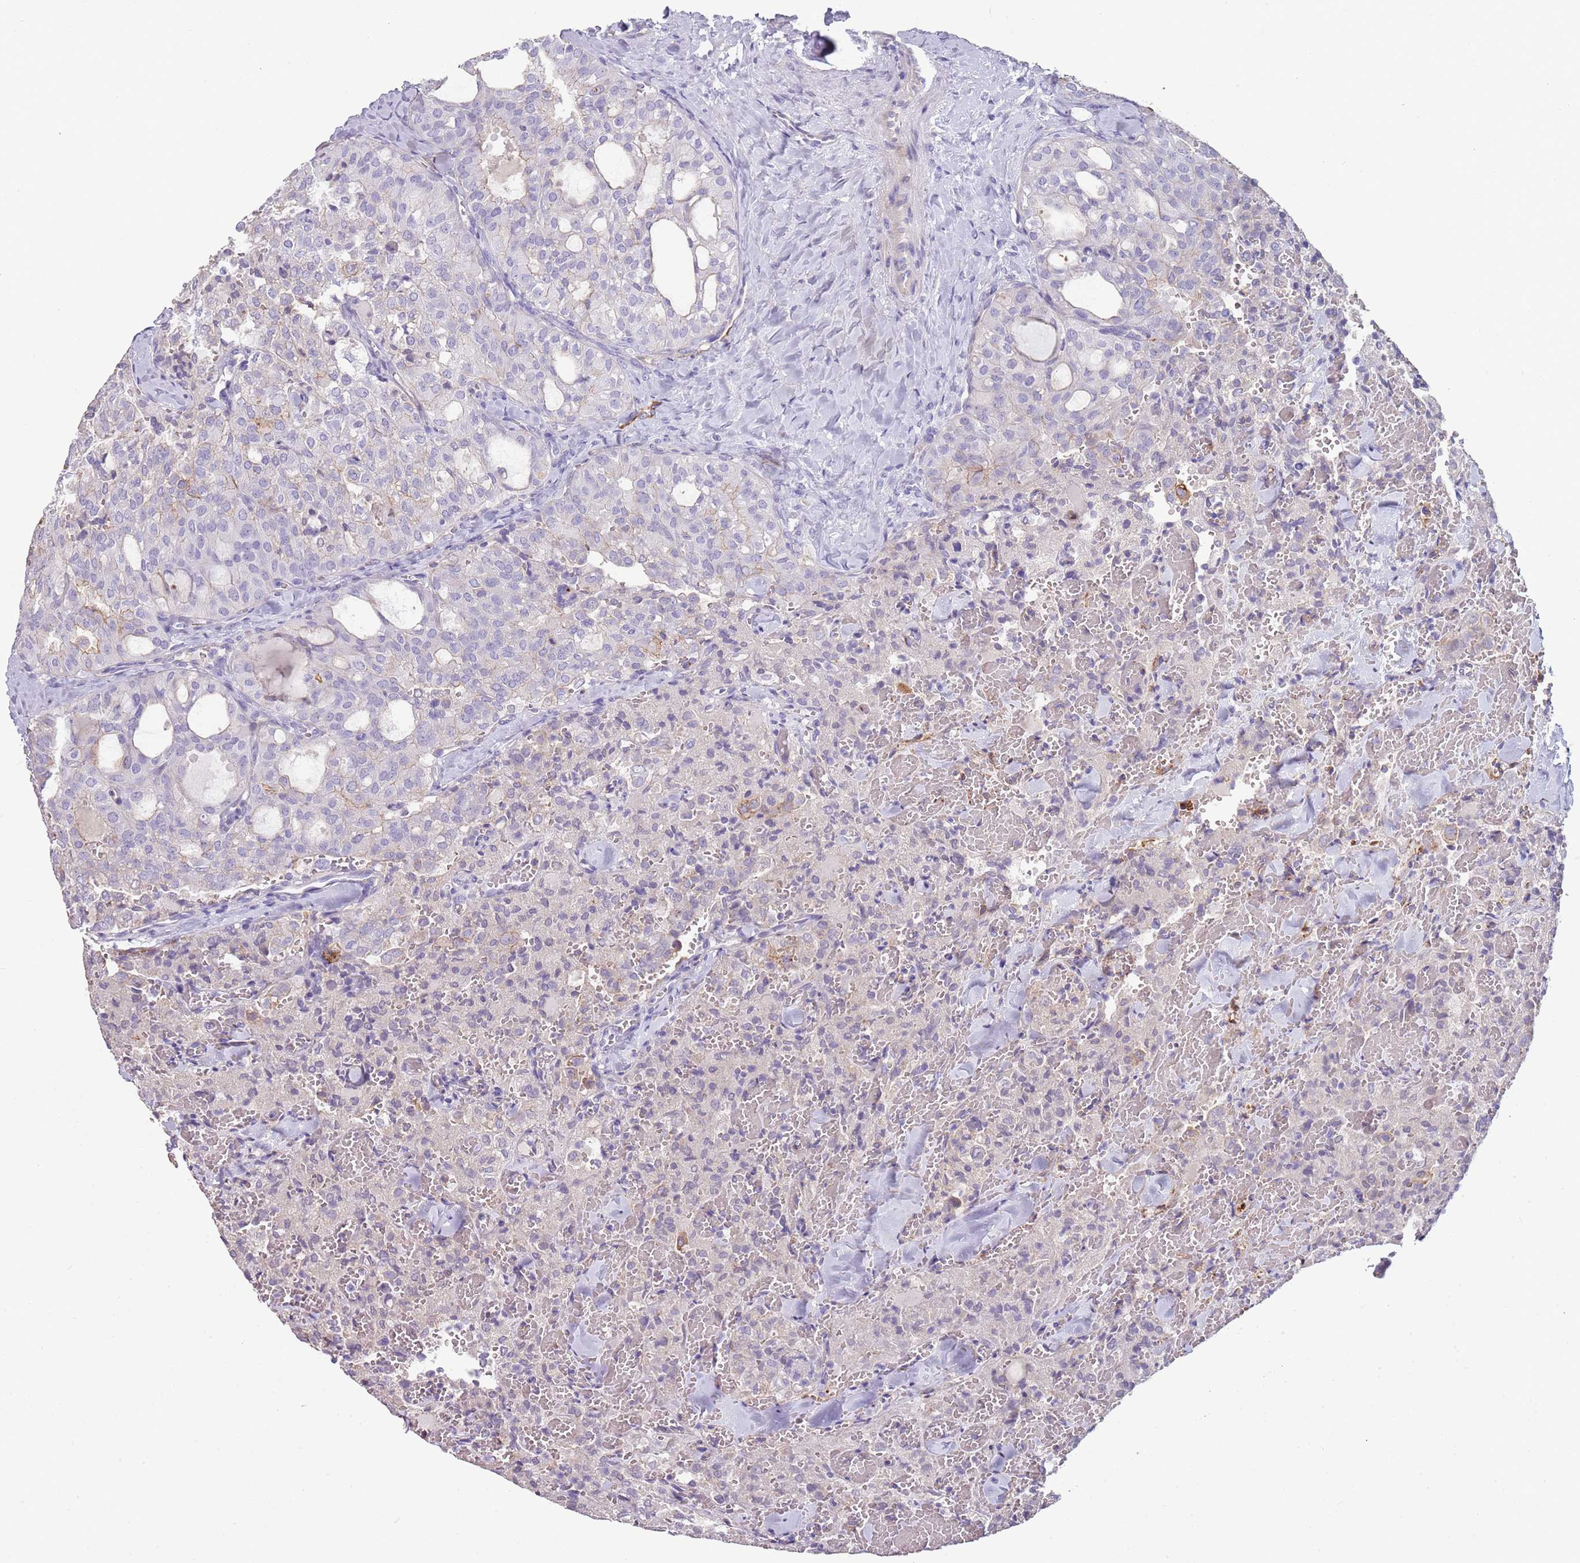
{"staining": {"intensity": "negative", "quantity": "none", "location": "none"}, "tissue": "thyroid cancer", "cell_type": "Tumor cells", "image_type": "cancer", "snomed": [{"axis": "morphology", "description": "Follicular adenoma carcinoma, NOS"}, {"axis": "topography", "description": "Thyroid gland"}], "caption": "Immunohistochemistry photomicrograph of human follicular adenoma carcinoma (thyroid) stained for a protein (brown), which reveals no positivity in tumor cells.", "gene": "NBPF3", "patient": {"sex": "male", "age": 75}}